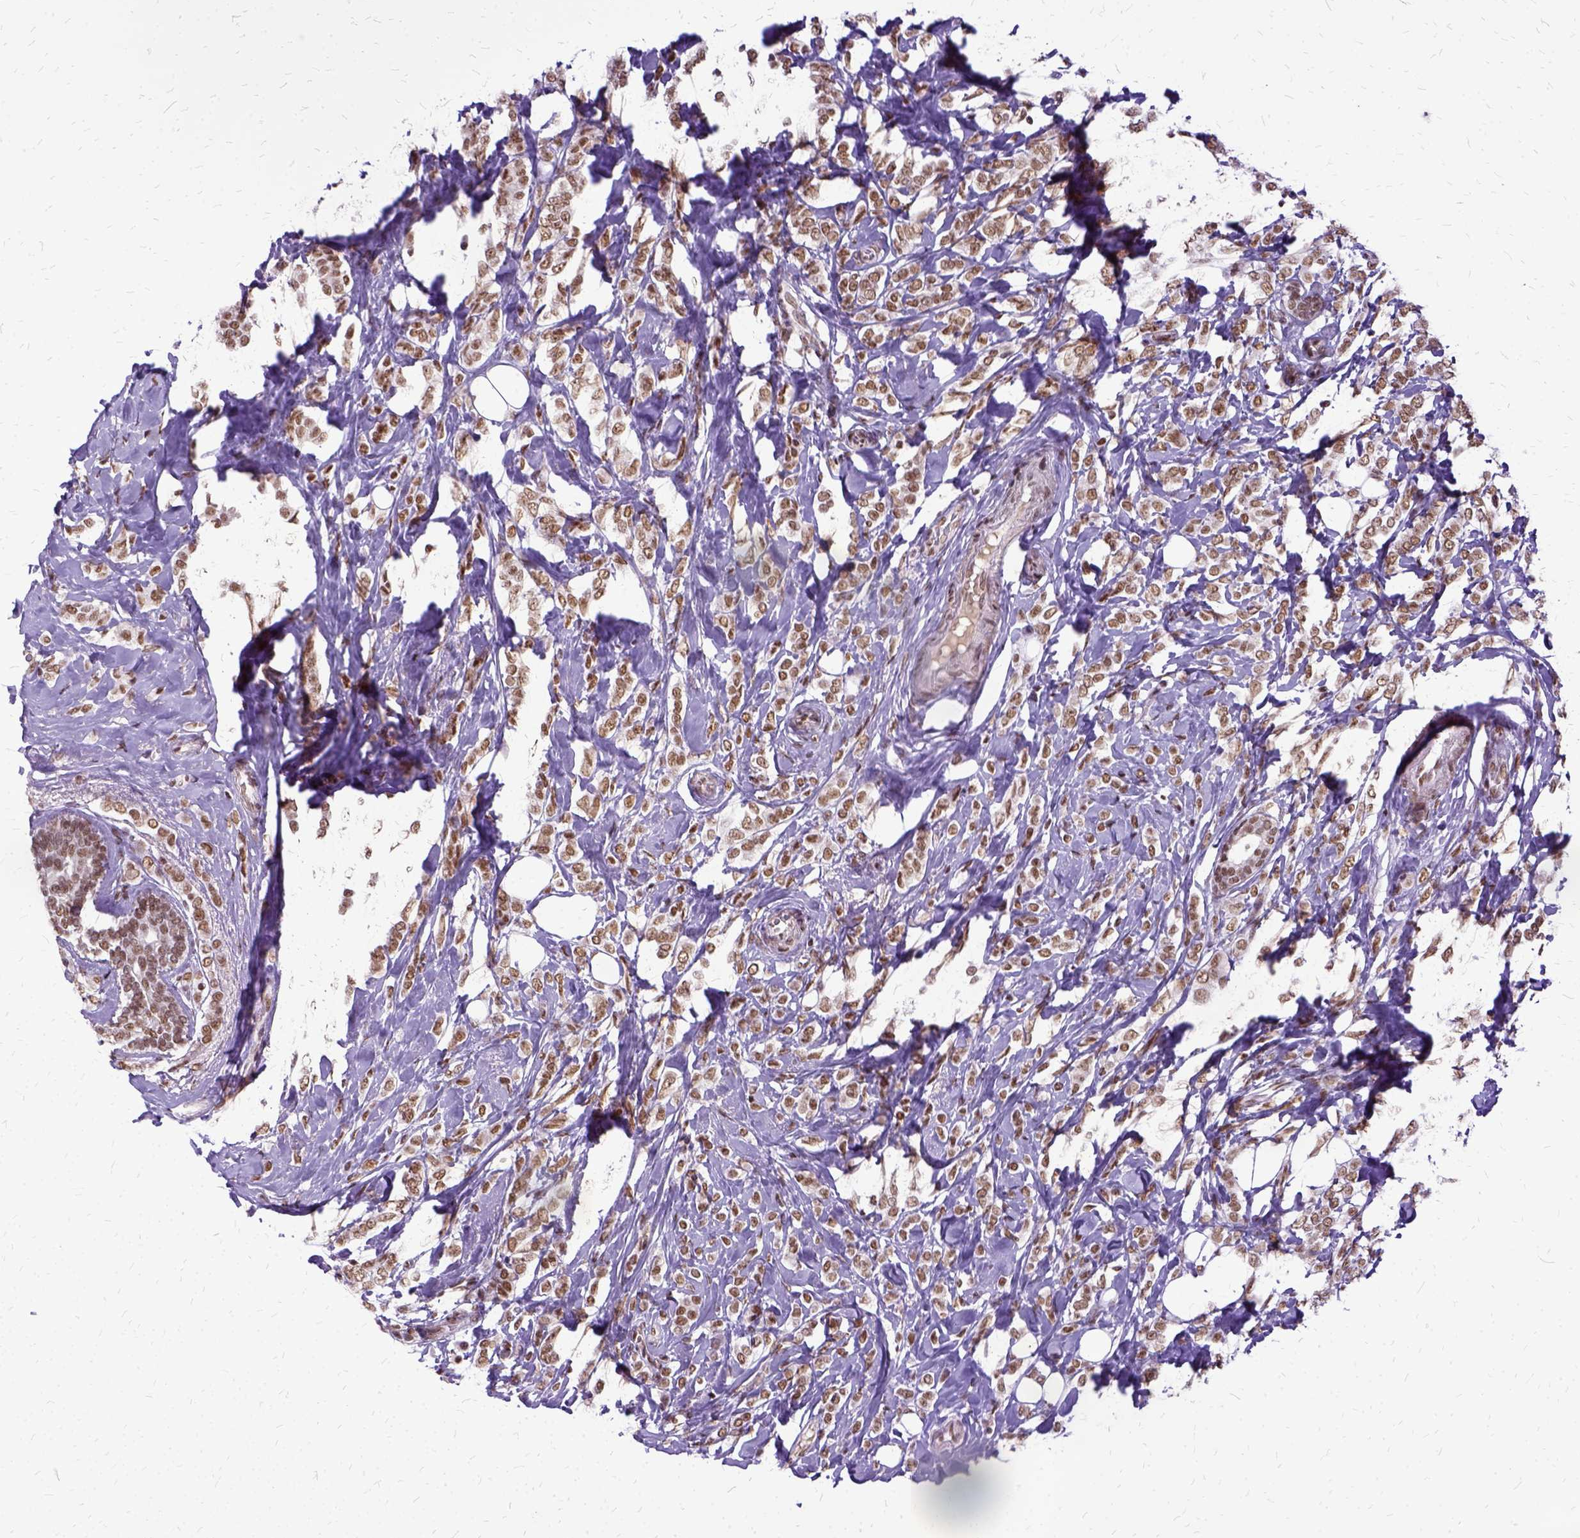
{"staining": {"intensity": "moderate", "quantity": ">75%", "location": "nuclear"}, "tissue": "breast cancer", "cell_type": "Tumor cells", "image_type": "cancer", "snomed": [{"axis": "morphology", "description": "Lobular carcinoma"}, {"axis": "topography", "description": "Breast"}], "caption": "Human breast cancer (lobular carcinoma) stained for a protein (brown) displays moderate nuclear positive staining in approximately >75% of tumor cells.", "gene": "SETD1A", "patient": {"sex": "female", "age": 49}}